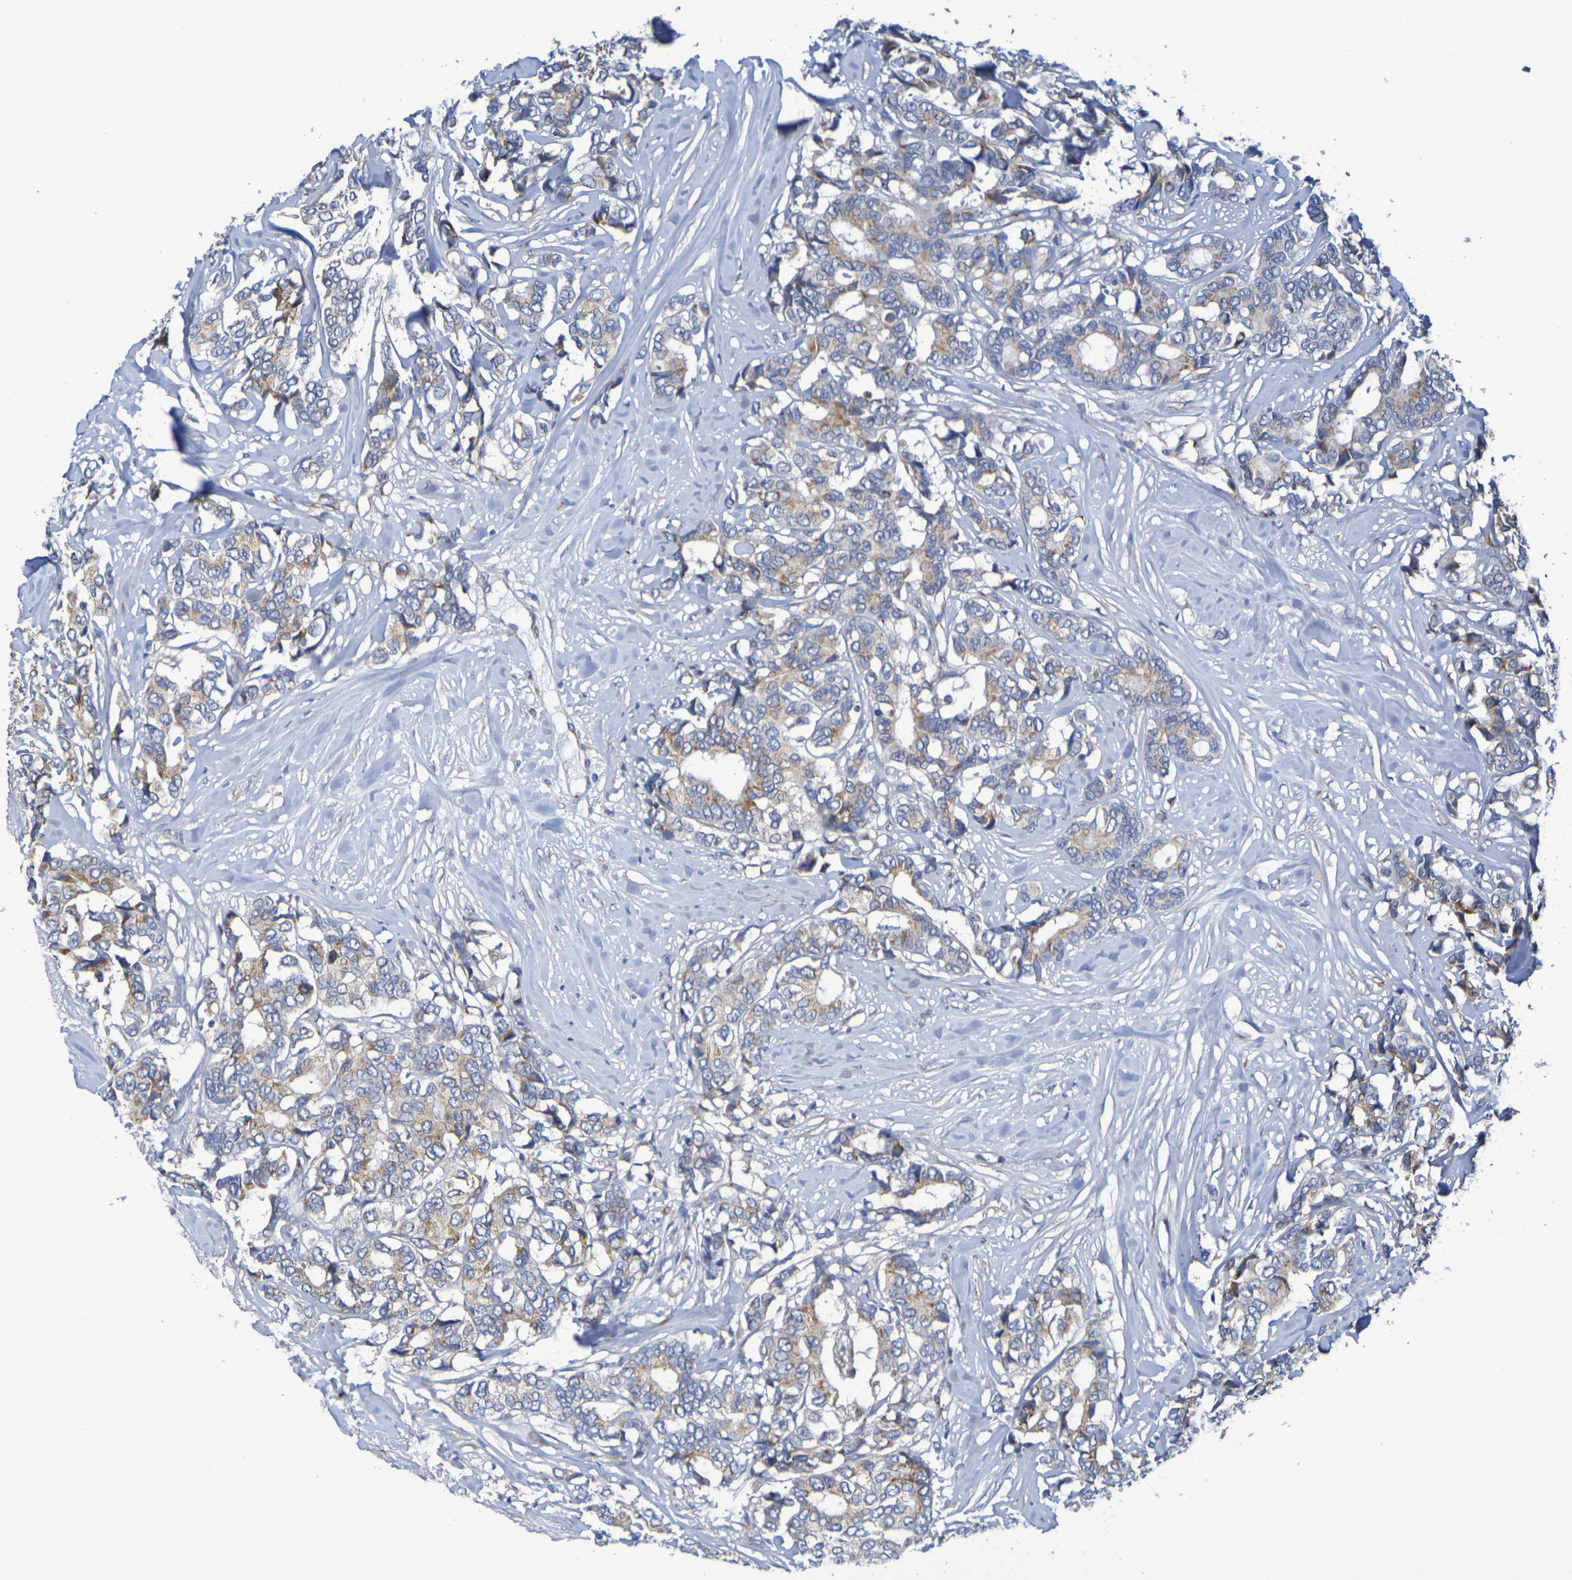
{"staining": {"intensity": "weak", "quantity": ">75%", "location": "cytoplasmic/membranous"}, "tissue": "breast cancer", "cell_type": "Tumor cells", "image_type": "cancer", "snomed": [{"axis": "morphology", "description": "Duct carcinoma"}, {"axis": "topography", "description": "Breast"}], "caption": "Immunohistochemistry histopathology image of invasive ductal carcinoma (breast) stained for a protein (brown), which exhibits low levels of weak cytoplasmic/membranous staining in approximately >75% of tumor cells.", "gene": "DCP2", "patient": {"sex": "female", "age": 87}}